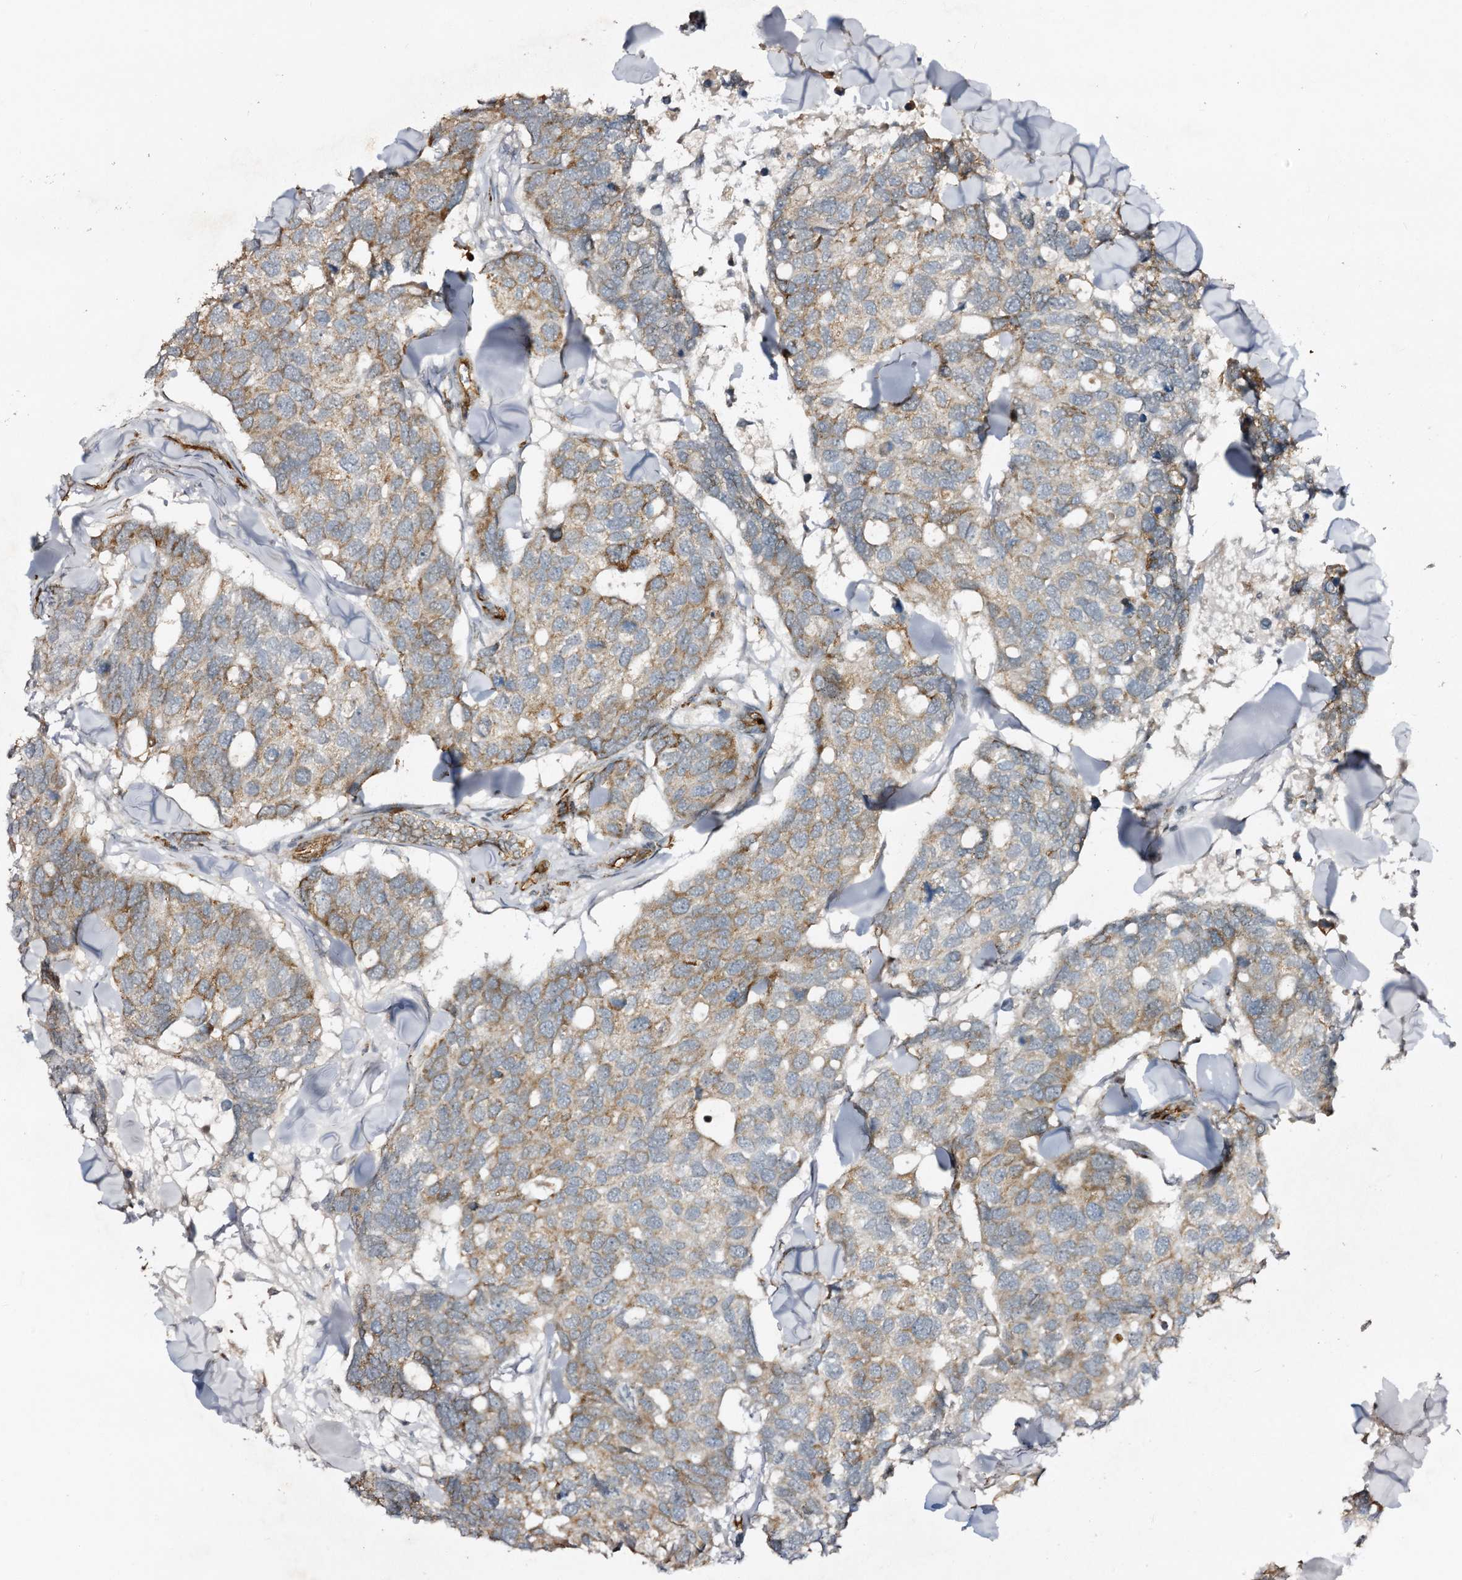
{"staining": {"intensity": "weak", "quantity": "25%-75%", "location": "cytoplasmic/membranous"}, "tissue": "breast cancer", "cell_type": "Tumor cells", "image_type": "cancer", "snomed": [{"axis": "morphology", "description": "Duct carcinoma"}, {"axis": "topography", "description": "Breast"}], "caption": "Immunohistochemical staining of human intraductal carcinoma (breast) exhibits low levels of weak cytoplasmic/membranous protein positivity in about 25%-75% of tumor cells. Nuclei are stained in blue.", "gene": "CBR4", "patient": {"sex": "female", "age": 83}}